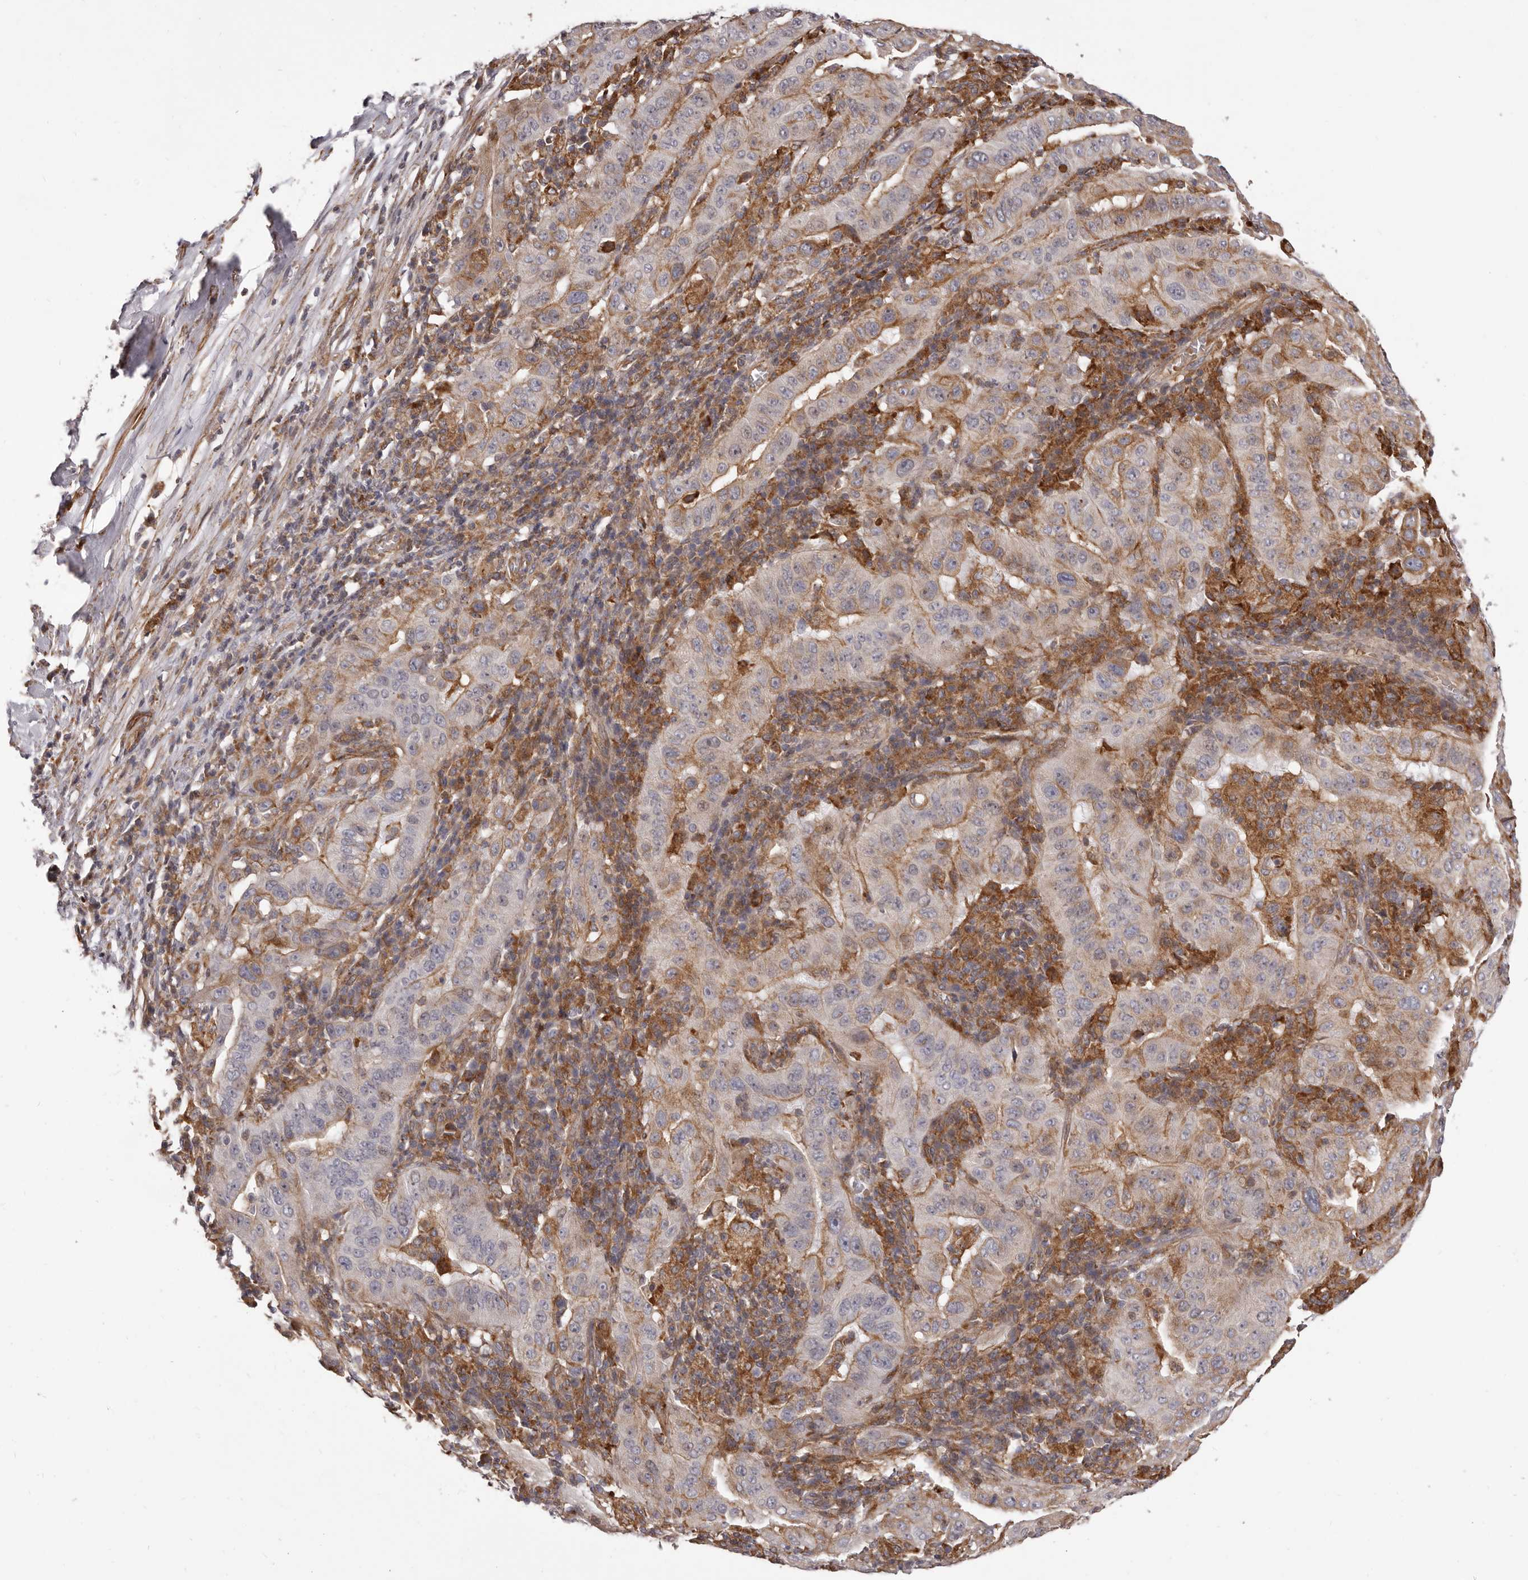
{"staining": {"intensity": "moderate", "quantity": "25%-75%", "location": "cytoplasmic/membranous"}, "tissue": "pancreatic cancer", "cell_type": "Tumor cells", "image_type": "cancer", "snomed": [{"axis": "morphology", "description": "Adenocarcinoma, NOS"}, {"axis": "topography", "description": "Pancreas"}], "caption": "A medium amount of moderate cytoplasmic/membranous staining is seen in approximately 25%-75% of tumor cells in pancreatic cancer (adenocarcinoma) tissue.", "gene": "ALPK1", "patient": {"sex": "male", "age": 63}}